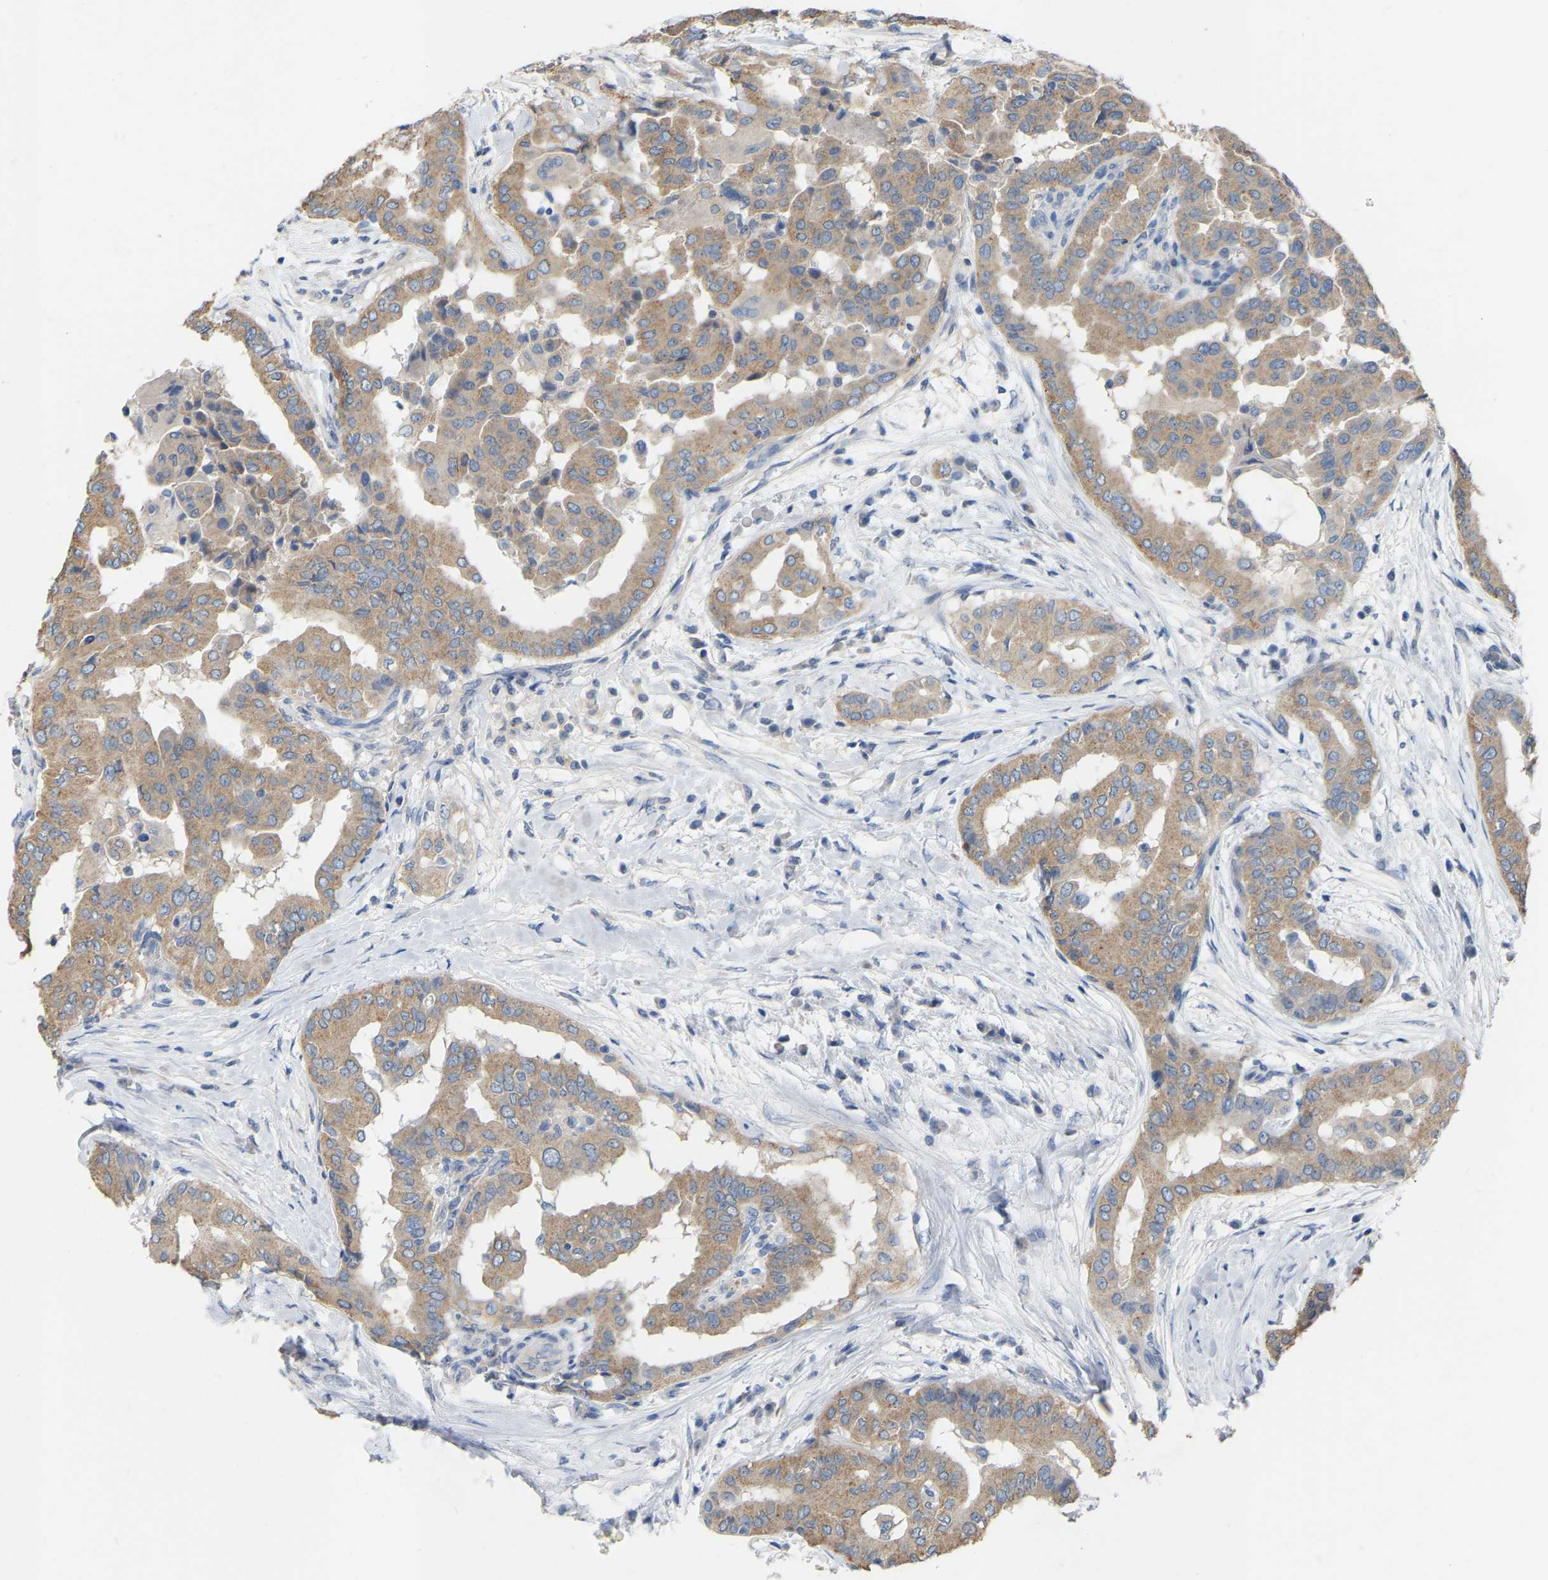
{"staining": {"intensity": "moderate", "quantity": ">75%", "location": "cytoplasmic/membranous"}, "tissue": "thyroid cancer", "cell_type": "Tumor cells", "image_type": "cancer", "snomed": [{"axis": "morphology", "description": "Papillary adenocarcinoma, NOS"}, {"axis": "topography", "description": "Thyroid gland"}], "caption": "Protein expression analysis of papillary adenocarcinoma (thyroid) shows moderate cytoplasmic/membranous staining in approximately >75% of tumor cells.", "gene": "WIPI2", "patient": {"sex": "male", "age": 33}}